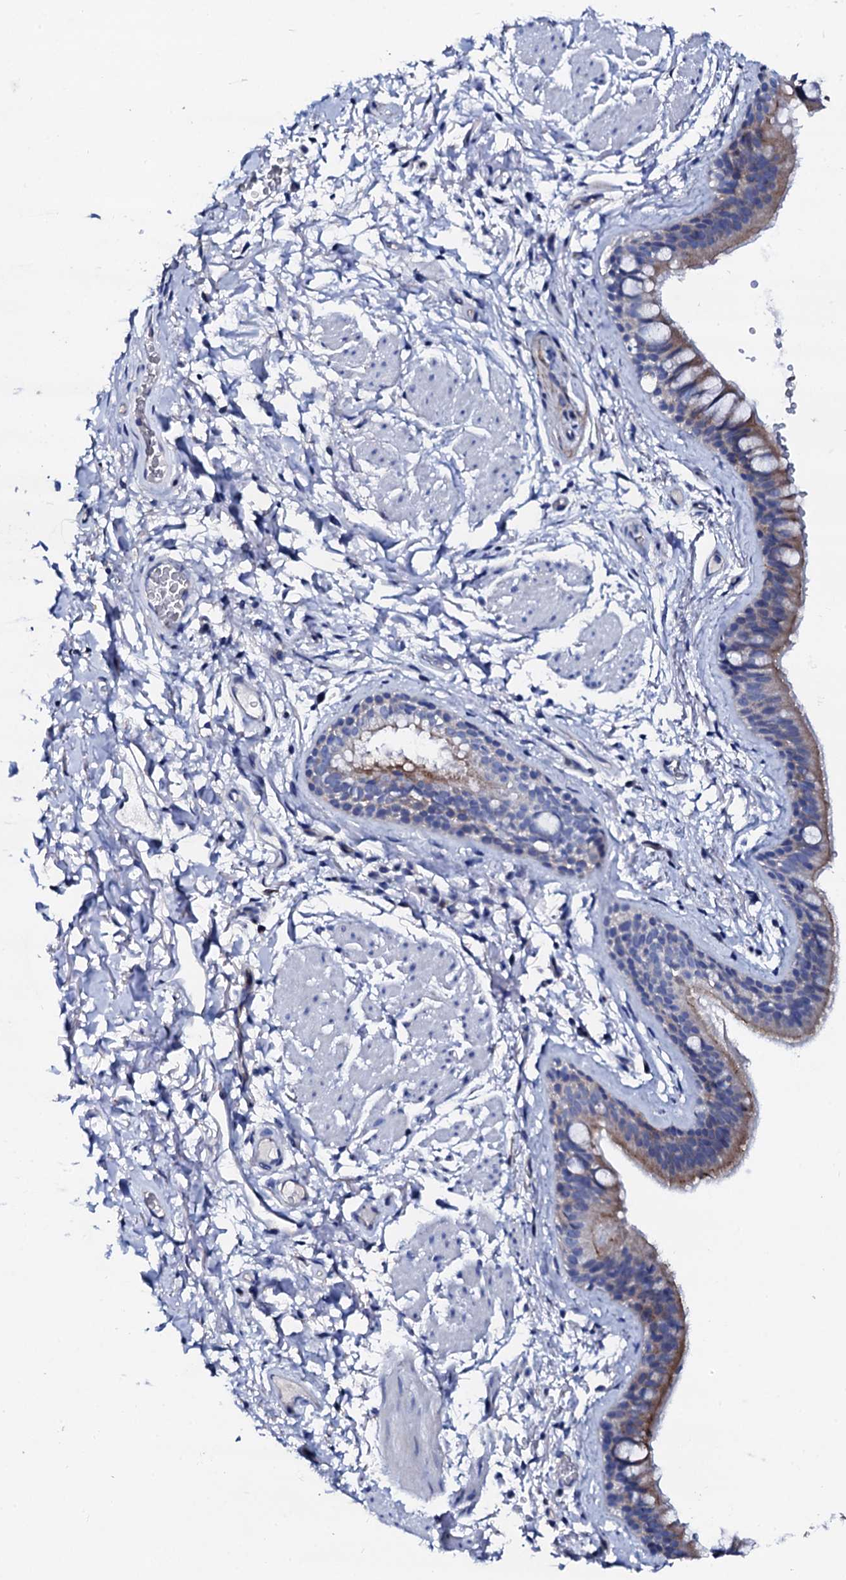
{"staining": {"intensity": "moderate", "quantity": "<25%", "location": "cytoplasmic/membranous"}, "tissue": "bronchus", "cell_type": "Respiratory epithelial cells", "image_type": "normal", "snomed": [{"axis": "morphology", "description": "Normal tissue, NOS"}, {"axis": "topography", "description": "Cartilage tissue"}], "caption": "IHC of benign human bronchus shows low levels of moderate cytoplasmic/membranous staining in about <25% of respiratory epithelial cells.", "gene": "TRDN", "patient": {"sex": "male", "age": 63}}